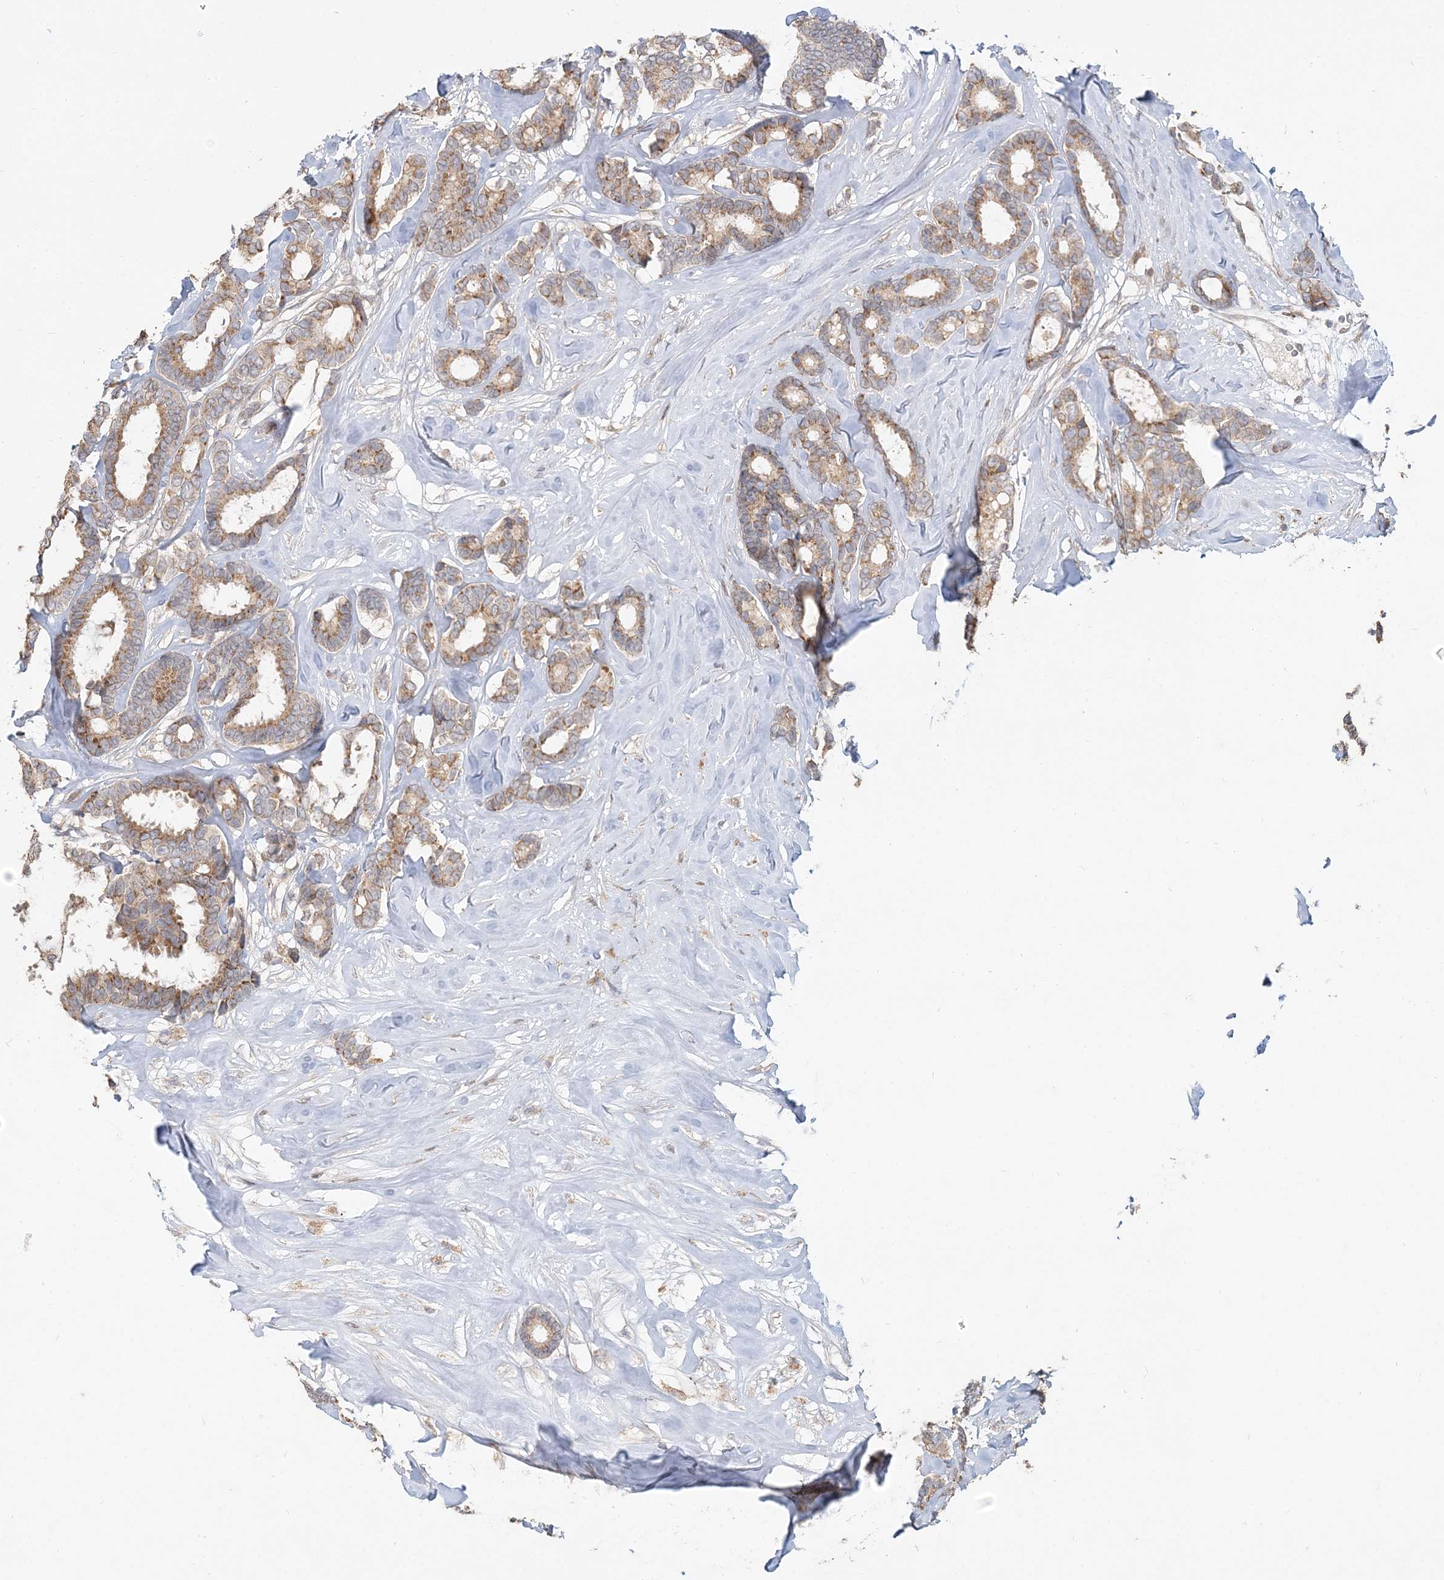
{"staining": {"intensity": "moderate", "quantity": ">75%", "location": "cytoplasmic/membranous"}, "tissue": "breast cancer", "cell_type": "Tumor cells", "image_type": "cancer", "snomed": [{"axis": "morphology", "description": "Duct carcinoma"}, {"axis": "topography", "description": "Breast"}], "caption": "A photomicrograph showing moderate cytoplasmic/membranous staining in approximately >75% of tumor cells in breast cancer, as visualized by brown immunohistochemical staining.", "gene": "RAB14", "patient": {"sex": "female", "age": 87}}